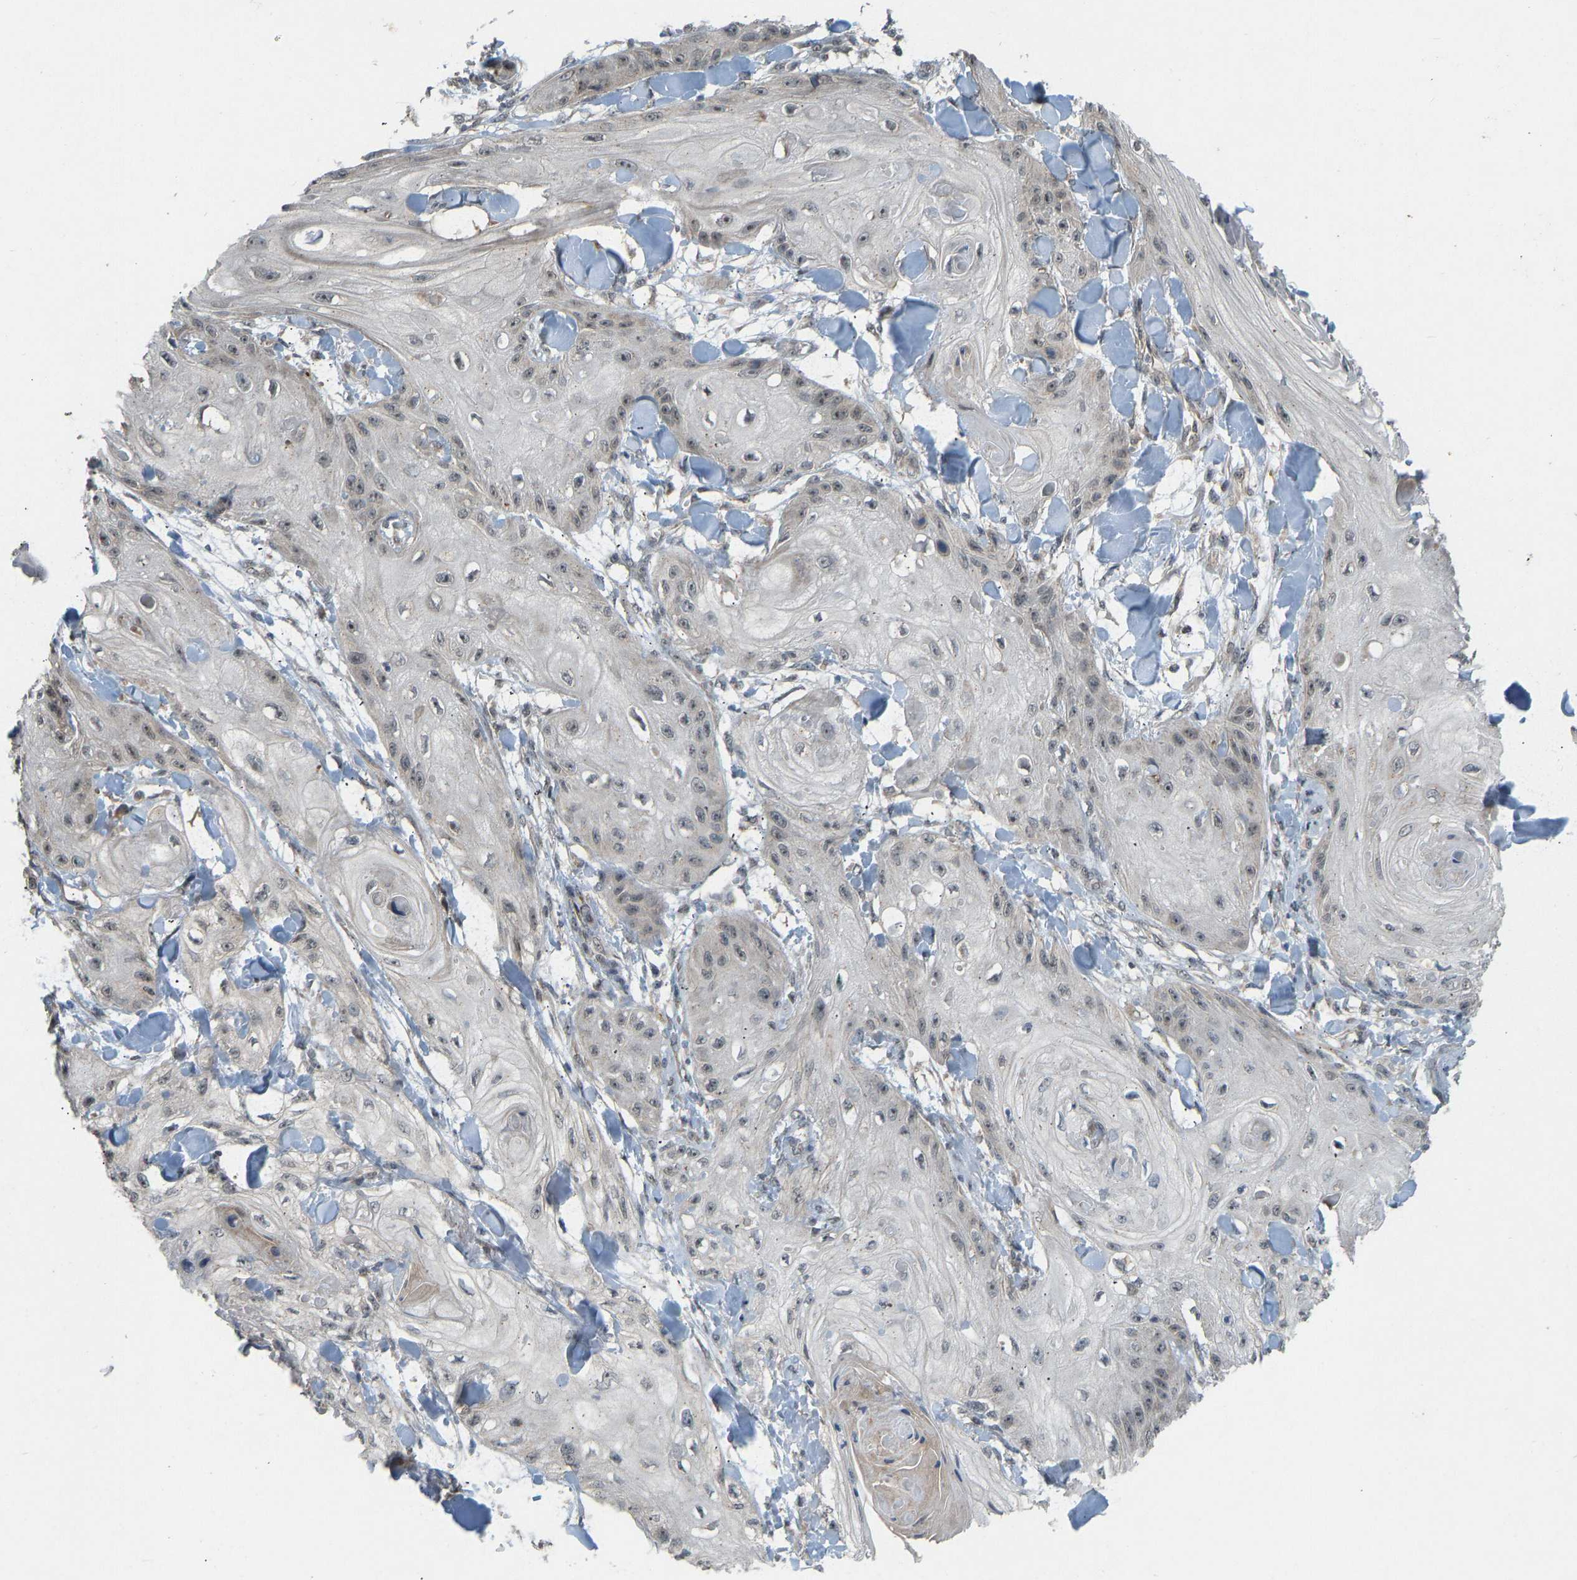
{"staining": {"intensity": "negative", "quantity": "none", "location": "none"}, "tissue": "skin cancer", "cell_type": "Tumor cells", "image_type": "cancer", "snomed": [{"axis": "morphology", "description": "Squamous cell carcinoma, NOS"}, {"axis": "topography", "description": "Skin"}], "caption": "Immunohistochemistry (IHC) of skin squamous cell carcinoma shows no staining in tumor cells.", "gene": "ACADS", "patient": {"sex": "male", "age": 74}}